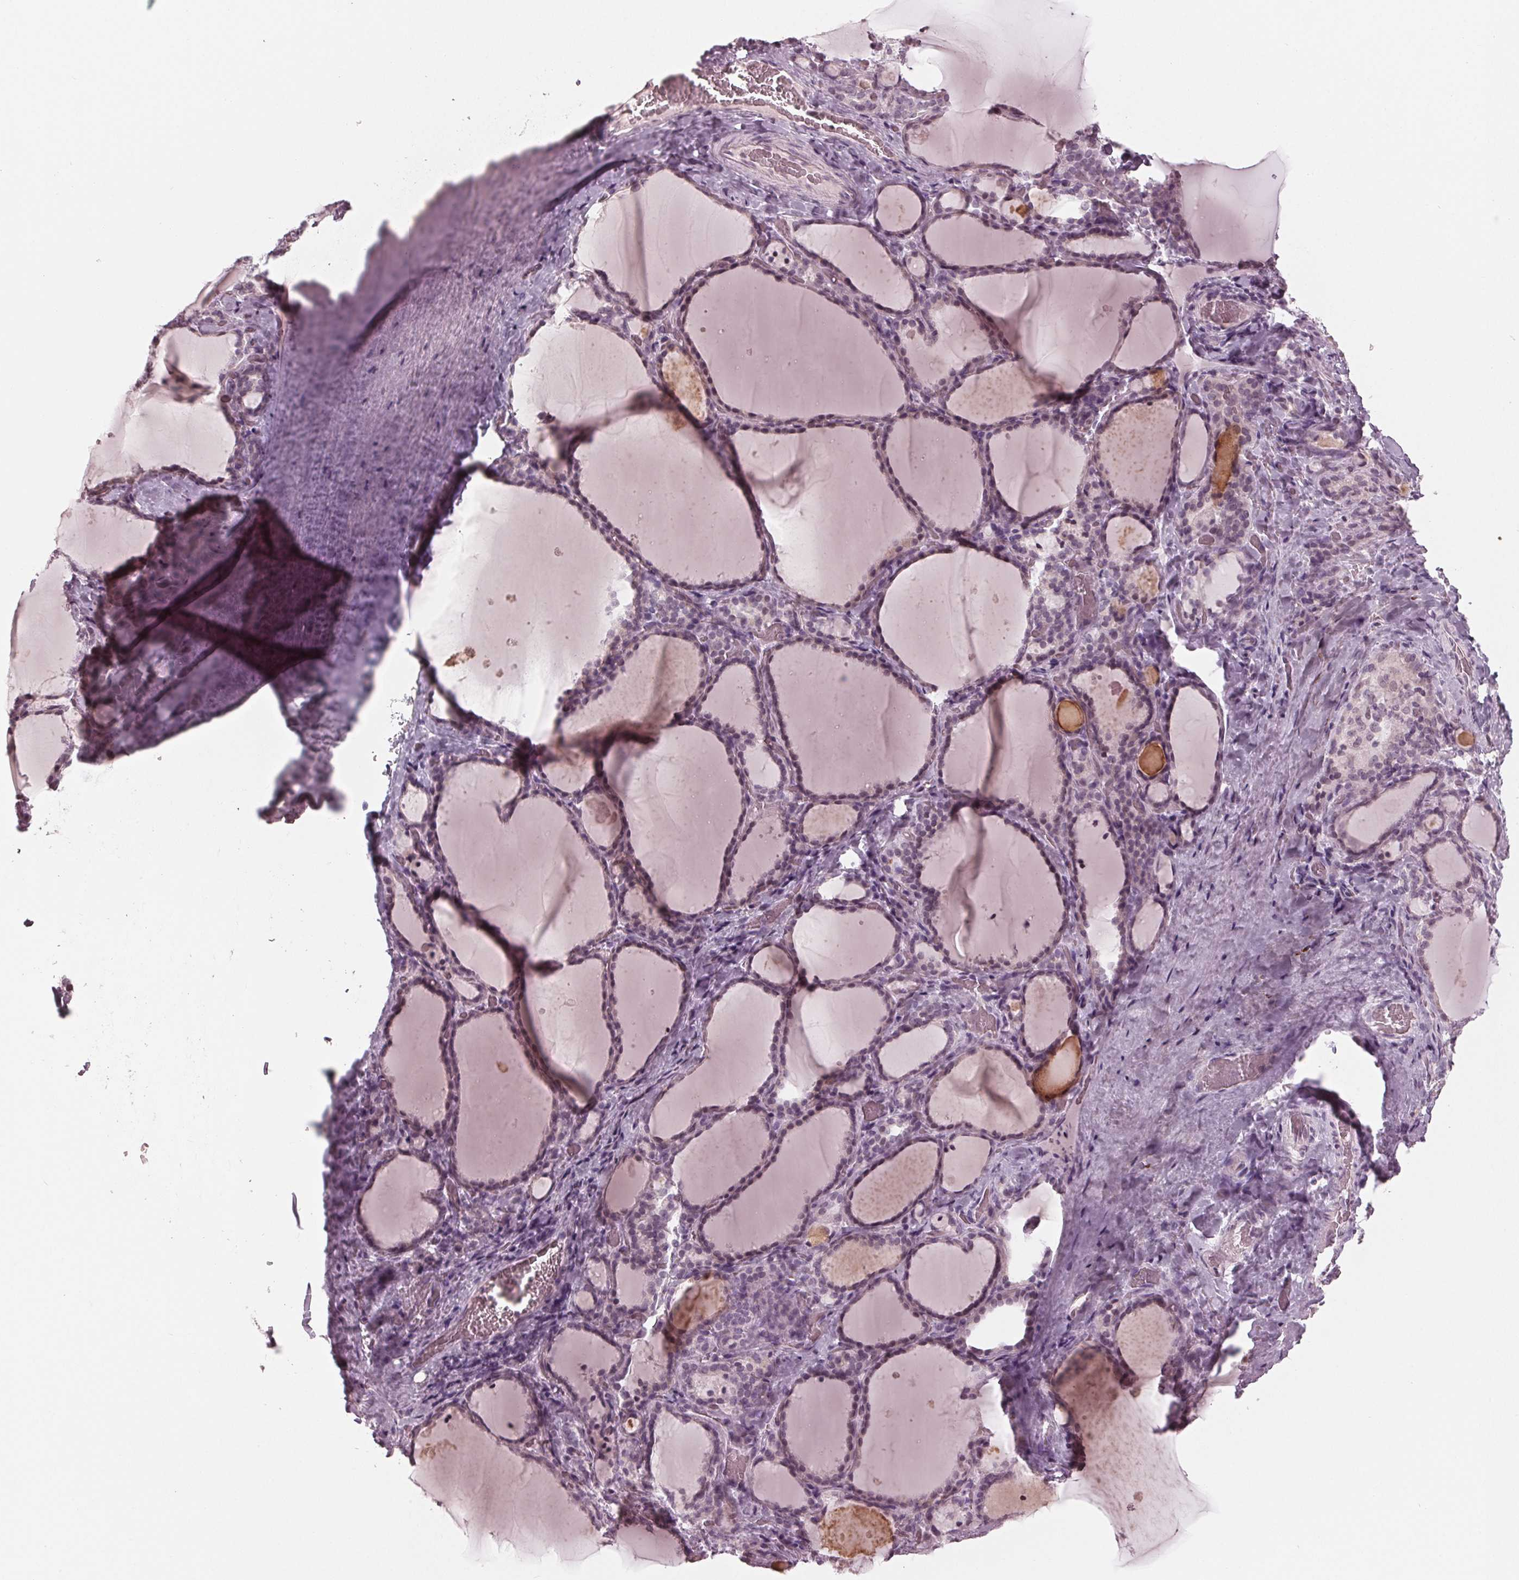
{"staining": {"intensity": "weak", "quantity": "<25%", "location": "nuclear"}, "tissue": "thyroid gland", "cell_type": "Glandular cells", "image_type": "normal", "snomed": [{"axis": "morphology", "description": "Normal tissue, NOS"}, {"axis": "topography", "description": "Thyroid gland"}], "caption": "Unremarkable thyroid gland was stained to show a protein in brown. There is no significant positivity in glandular cells.", "gene": "ADPRHL1", "patient": {"sex": "female", "age": 22}}